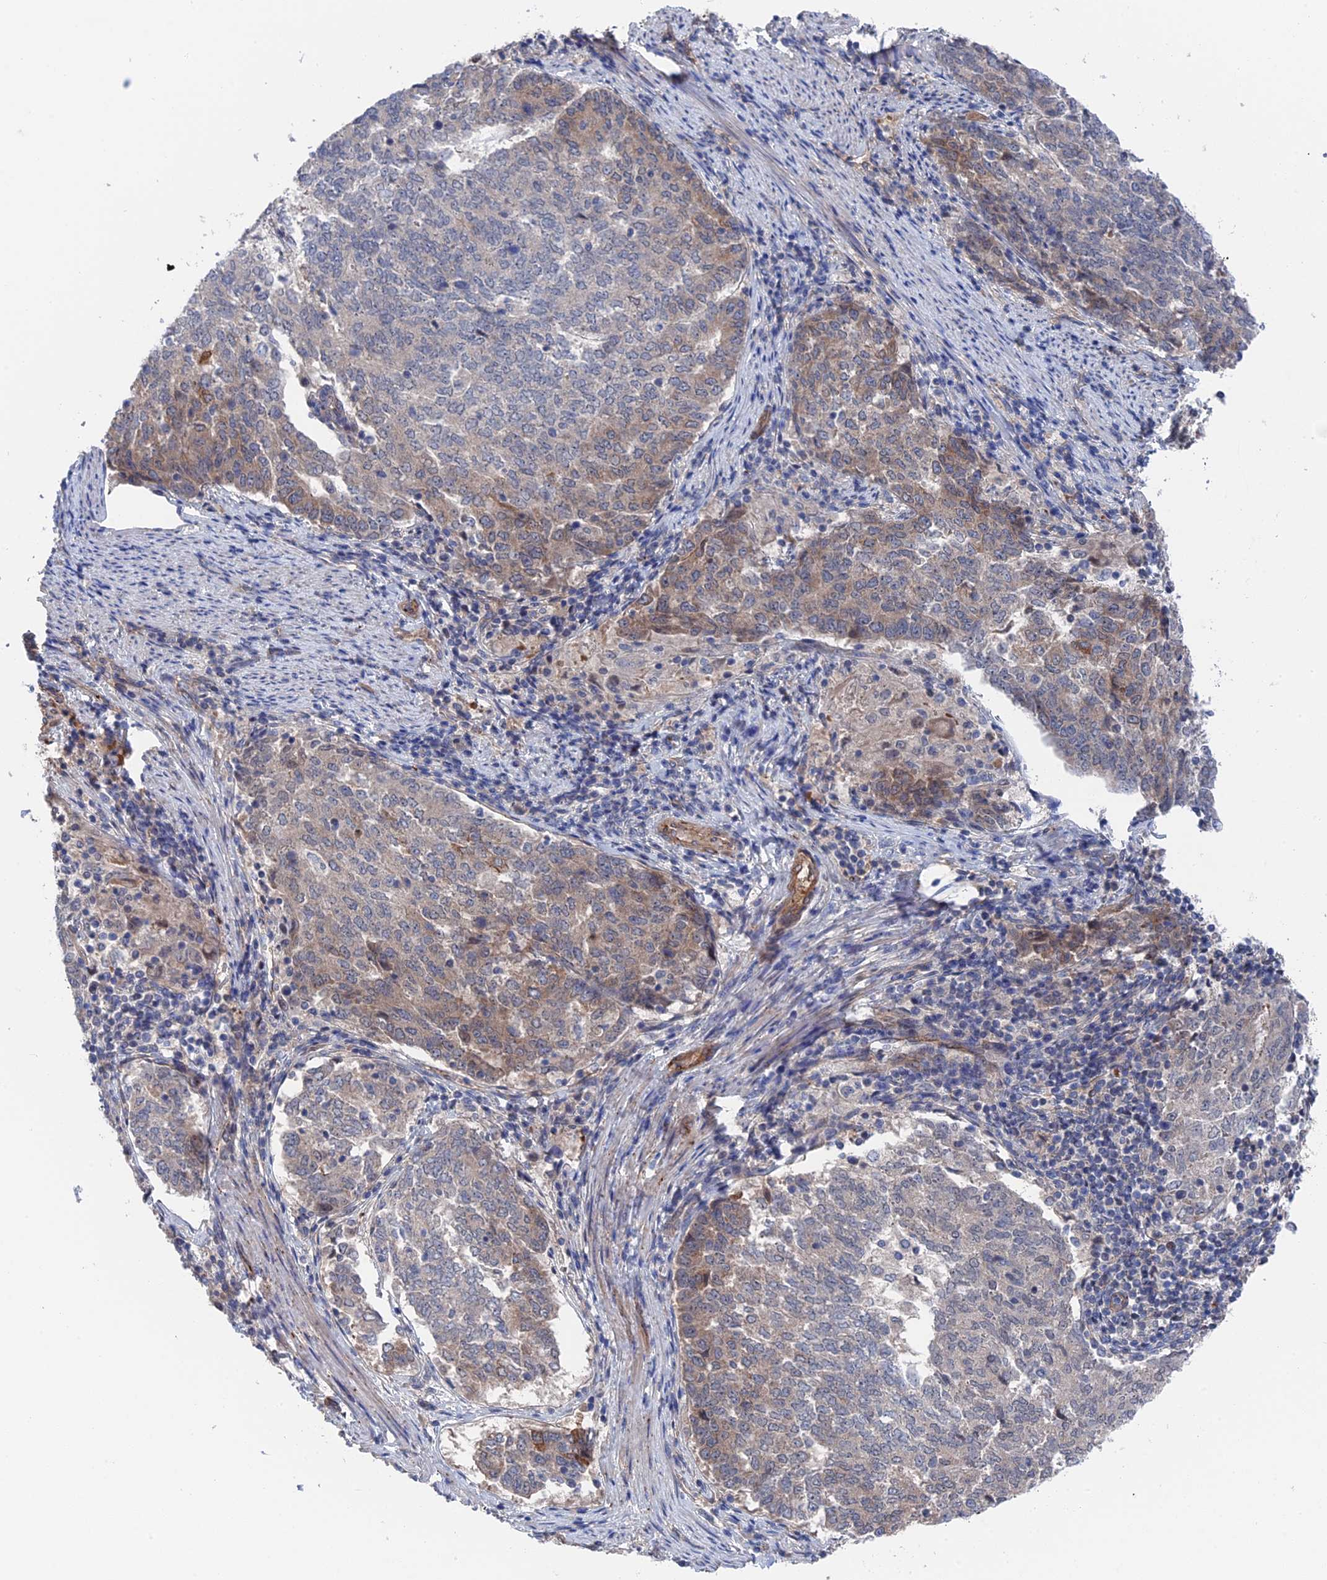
{"staining": {"intensity": "weak", "quantity": "<25%", "location": "cytoplasmic/membranous"}, "tissue": "endometrial cancer", "cell_type": "Tumor cells", "image_type": "cancer", "snomed": [{"axis": "morphology", "description": "Adenocarcinoma, NOS"}, {"axis": "topography", "description": "Endometrium"}], "caption": "Immunohistochemistry (IHC) micrograph of endometrial cancer (adenocarcinoma) stained for a protein (brown), which demonstrates no positivity in tumor cells.", "gene": "MTHFSD", "patient": {"sex": "female", "age": 80}}